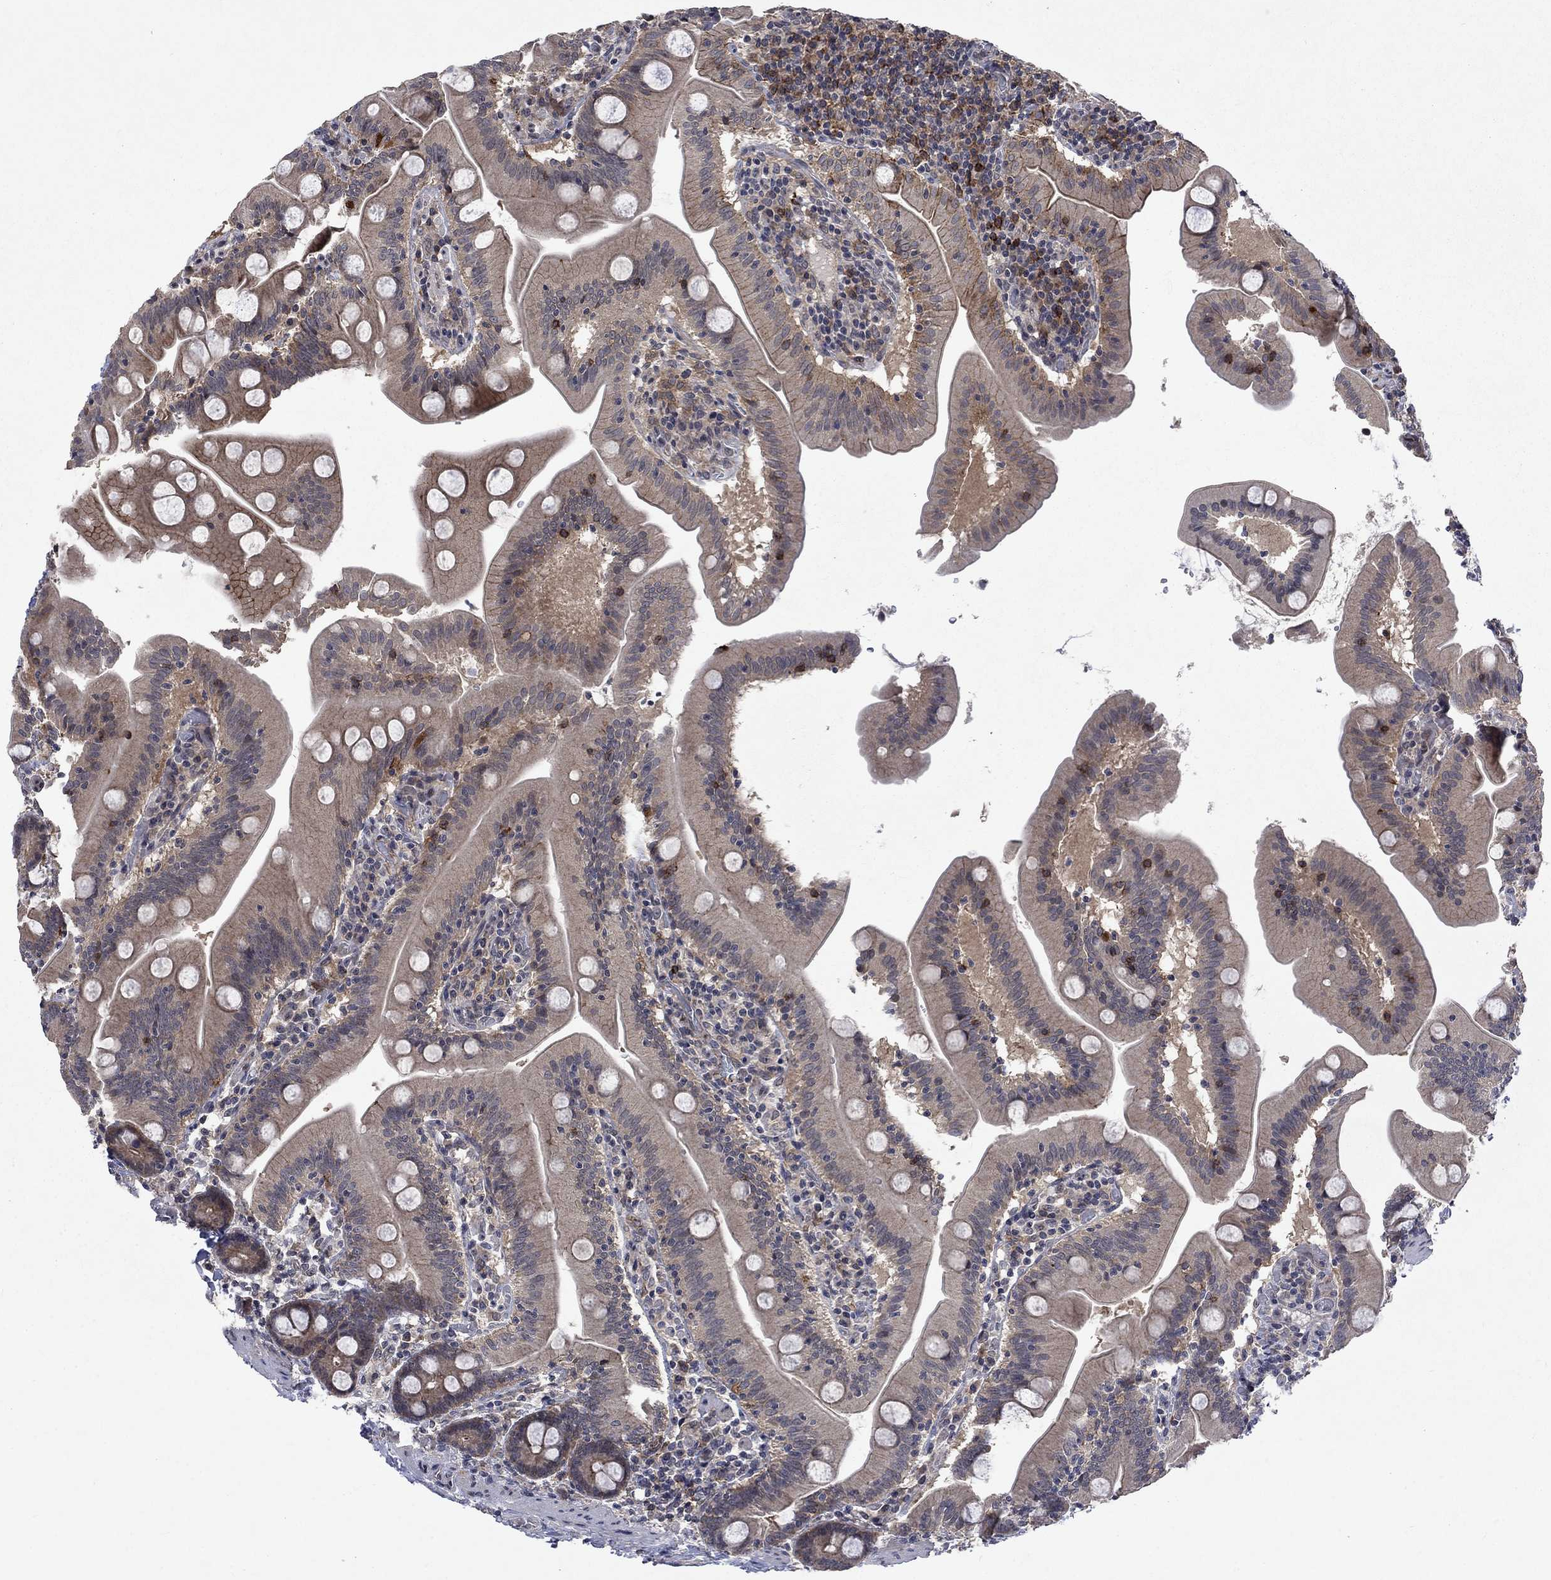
{"staining": {"intensity": "moderate", "quantity": "25%-75%", "location": "cytoplasmic/membranous"}, "tissue": "small intestine", "cell_type": "Glandular cells", "image_type": "normal", "snomed": [{"axis": "morphology", "description": "Normal tissue, NOS"}, {"axis": "topography", "description": "Small intestine"}], "caption": "The immunohistochemical stain highlights moderate cytoplasmic/membranous staining in glandular cells of unremarkable small intestine. The staining was performed using DAB to visualize the protein expression in brown, while the nuclei were stained in blue with hematoxylin (Magnification: 20x).", "gene": "PPP1R9A", "patient": {"sex": "male", "age": 37}}